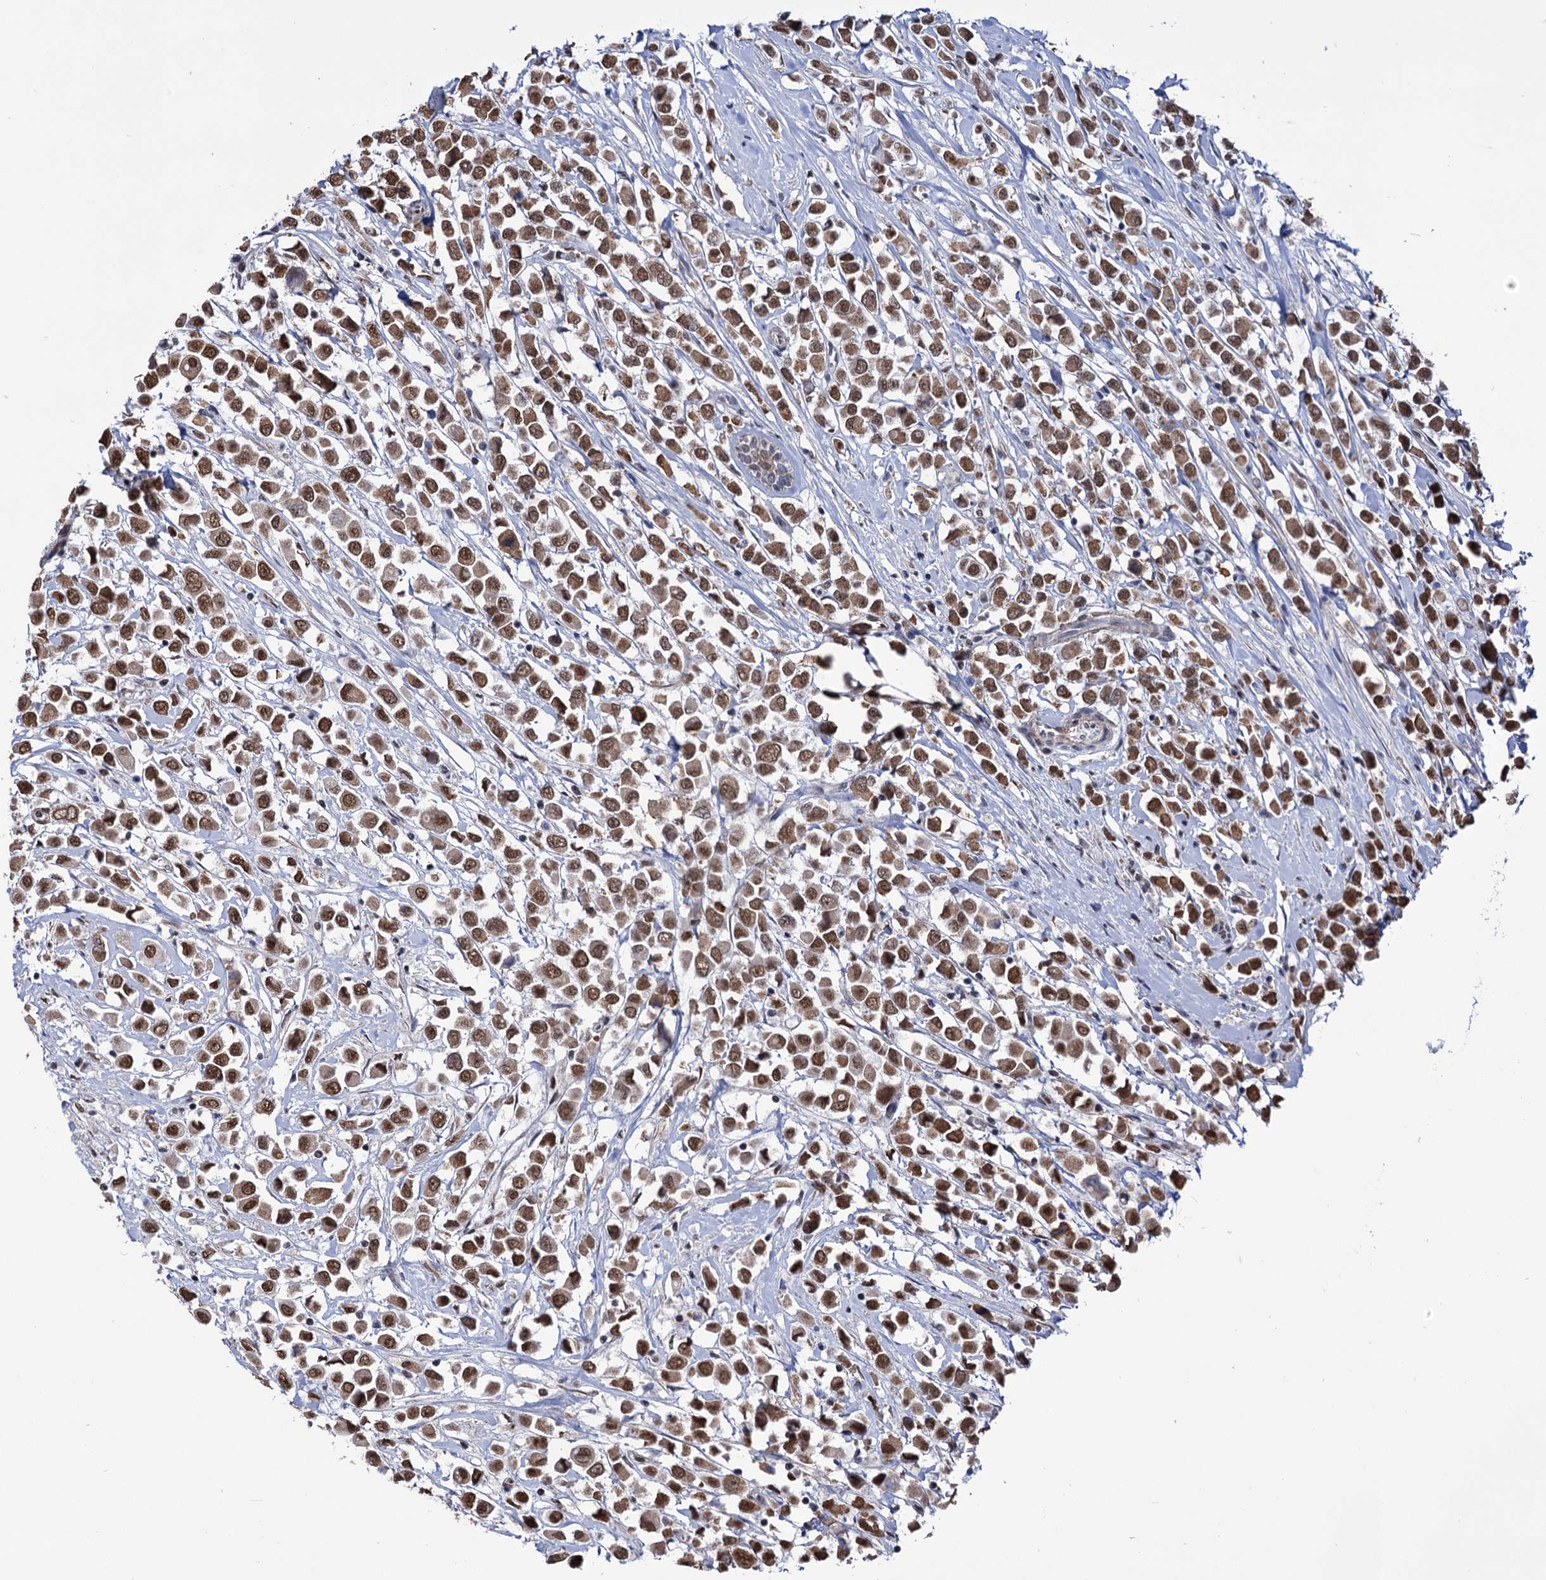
{"staining": {"intensity": "moderate", "quantity": ">75%", "location": "nuclear"}, "tissue": "breast cancer", "cell_type": "Tumor cells", "image_type": "cancer", "snomed": [{"axis": "morphology", "description": "Duct carcinoma"}, {"axis": "topography", "description": "Breast"}], "caption": "Immunohistochemical staining of infiltrating ductal carcinoma (breast) exhibits medium levels of moderate nuclear positivity in approximately >75% of tumor cells.", "gene": "ABHD10", "patient": {"sex": "female", "age": 61}}